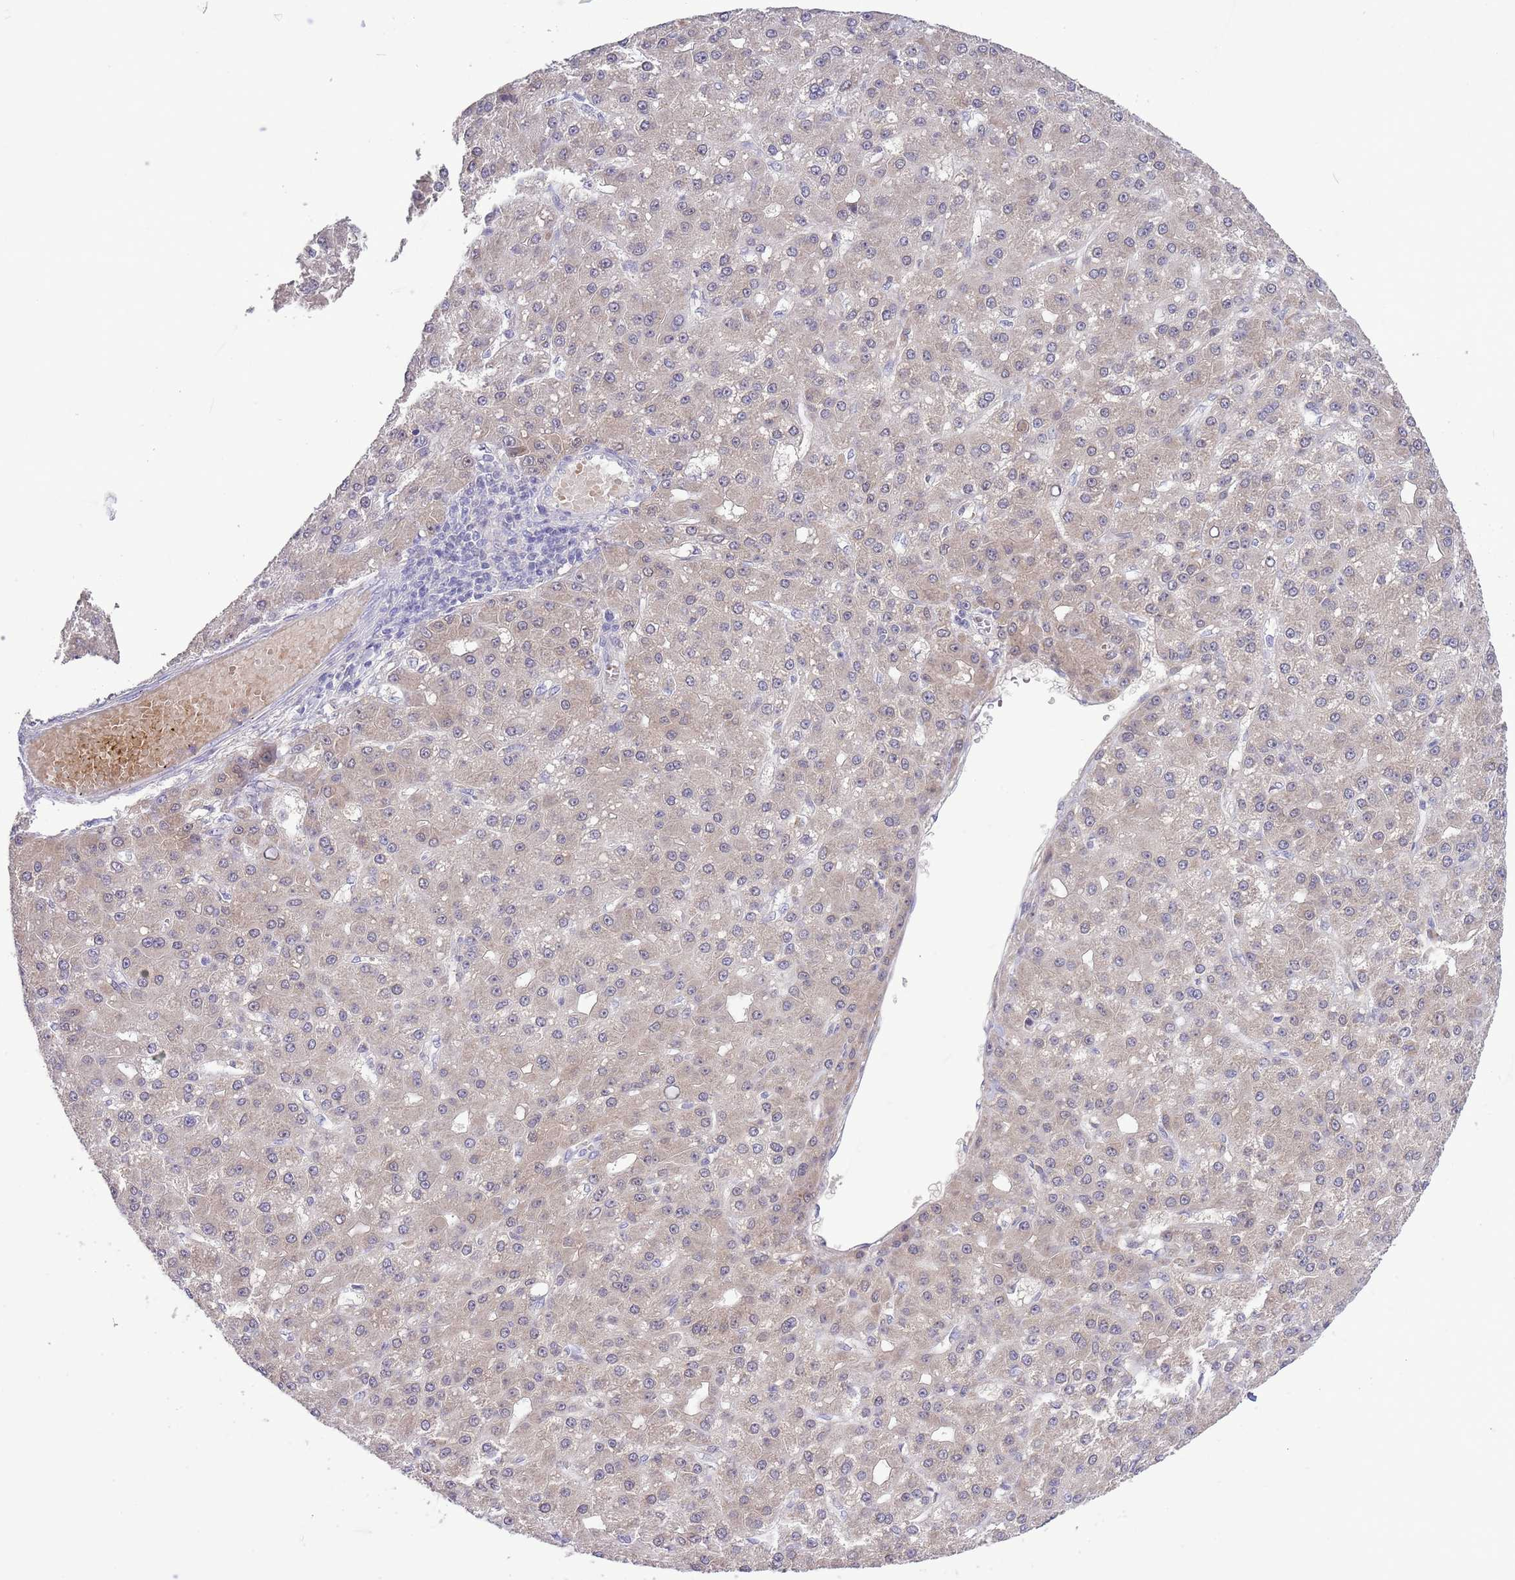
{"staining": {"intensity": "weak", "quantity": "<25%", "location": "cytoplasmic/membranous"}, "tissue": "liver cancer", "cell_type": "Tumor cells", "image_type": "cancer", "snomed": [{"axis": "morphology", "description": "Carcinoma, Hepatocellular, NOS"}, {"axis": "topography", "description": "Liver"}], "caption": "This is an immunohistochemistry (IHC) photomicrograph of liver cancer (hepatocellular carcinoma). There is no positivity in tumor cells.", "gene": "GALK2", "patient": {"sex": "male", "age": 67}}